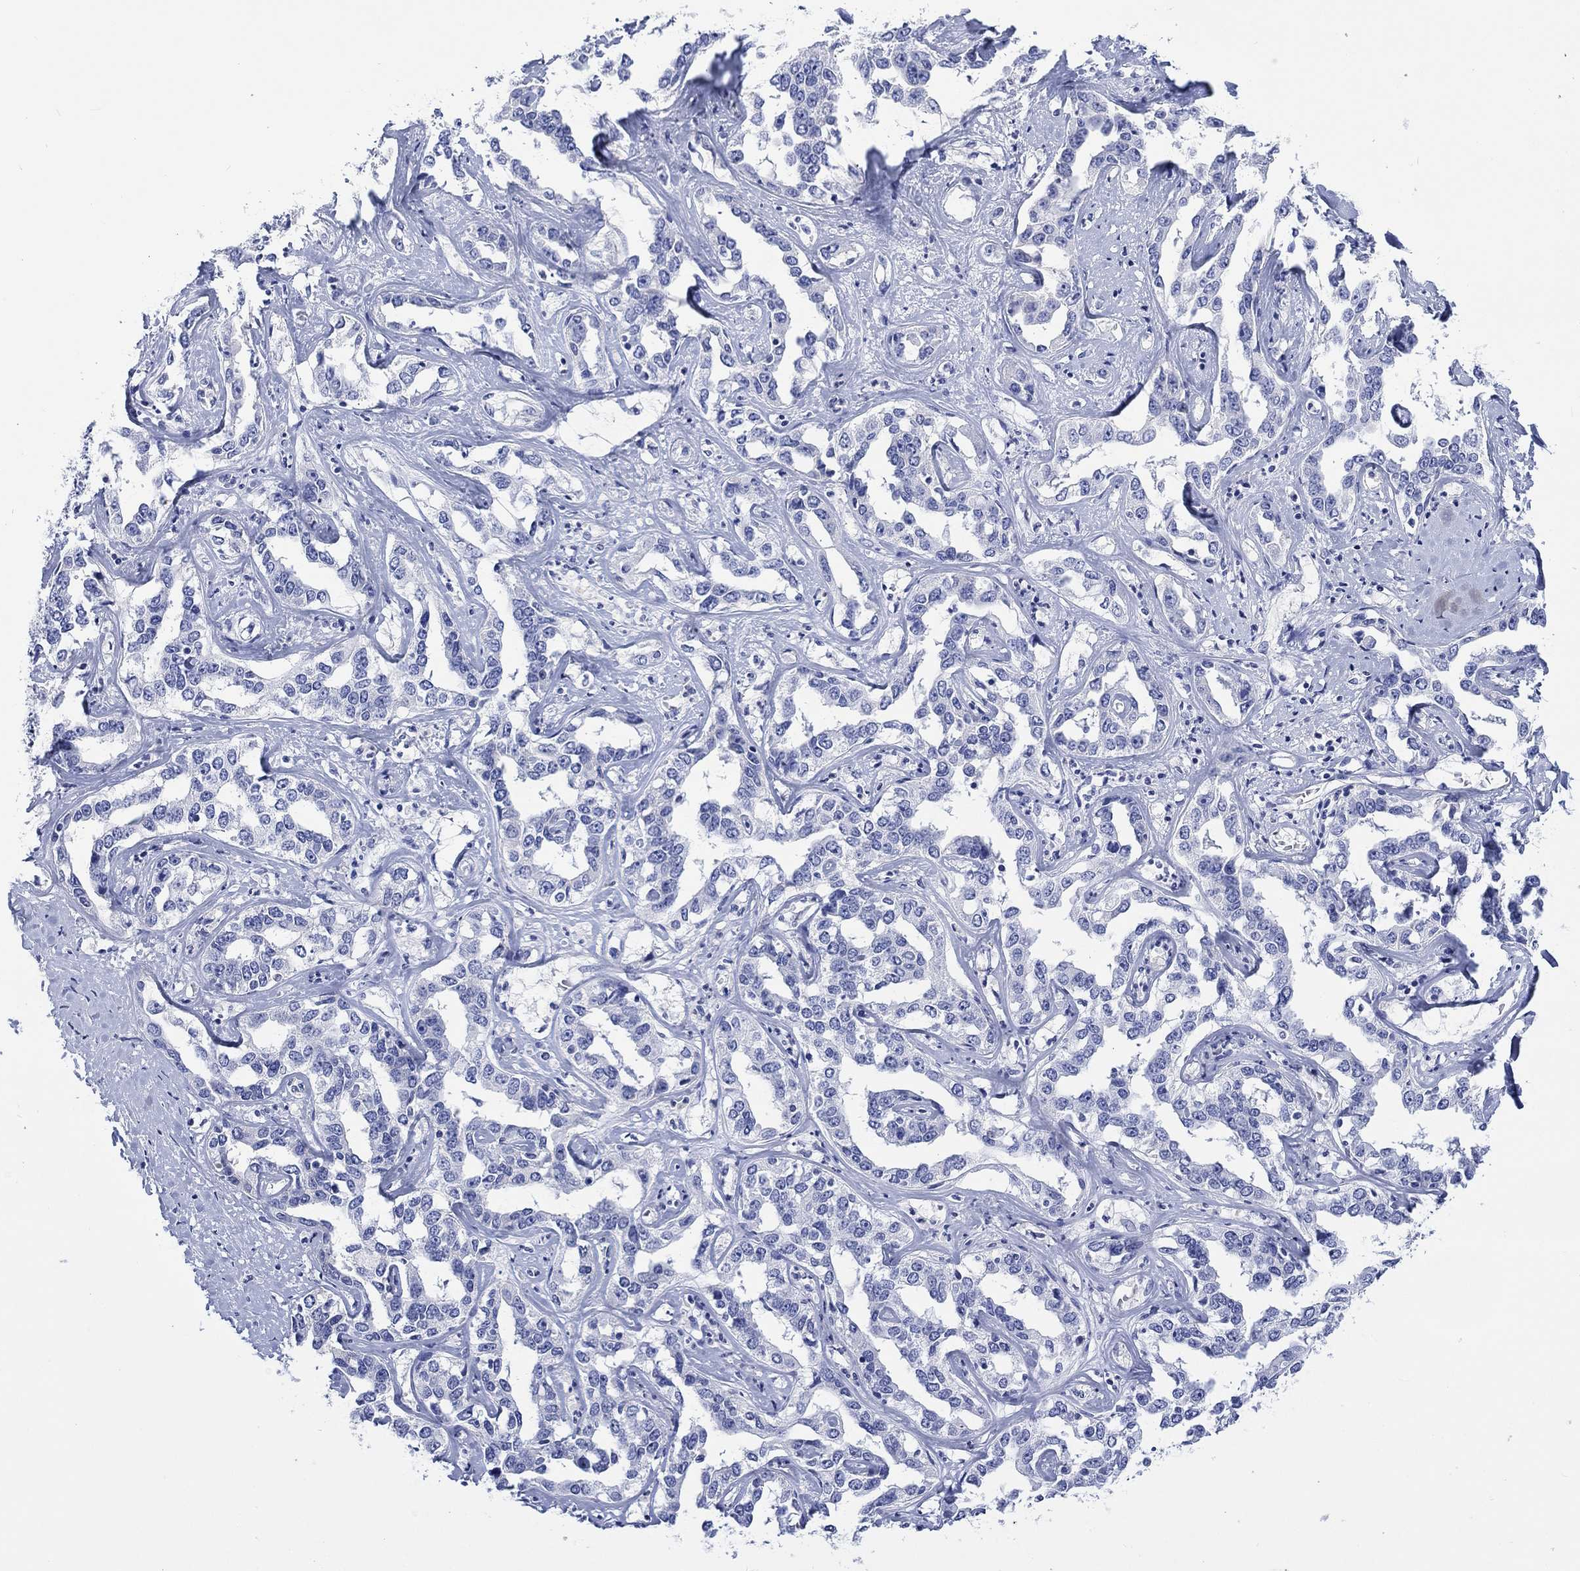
{"staining": {"intensity": "negative", "quantity": "none", "location": "none"}, "tissue": "liver cancer", "cell_type": "Tumor cells", "image_type": "cancer", "snomed": [{"axis": "morphology", "description": "Cholangiocarcinoma"}, {"axis": "topography", "description": "Liver"}], "caption": "High magnification brightfield microscopy of liver cholangiocarcinoma stained with DAB (brown) and counterstained with hematoxylin (blue): tumor cells show no significant expression.", "gene": "CACNG3", "patient": {"sex": "male", "age": 59}}